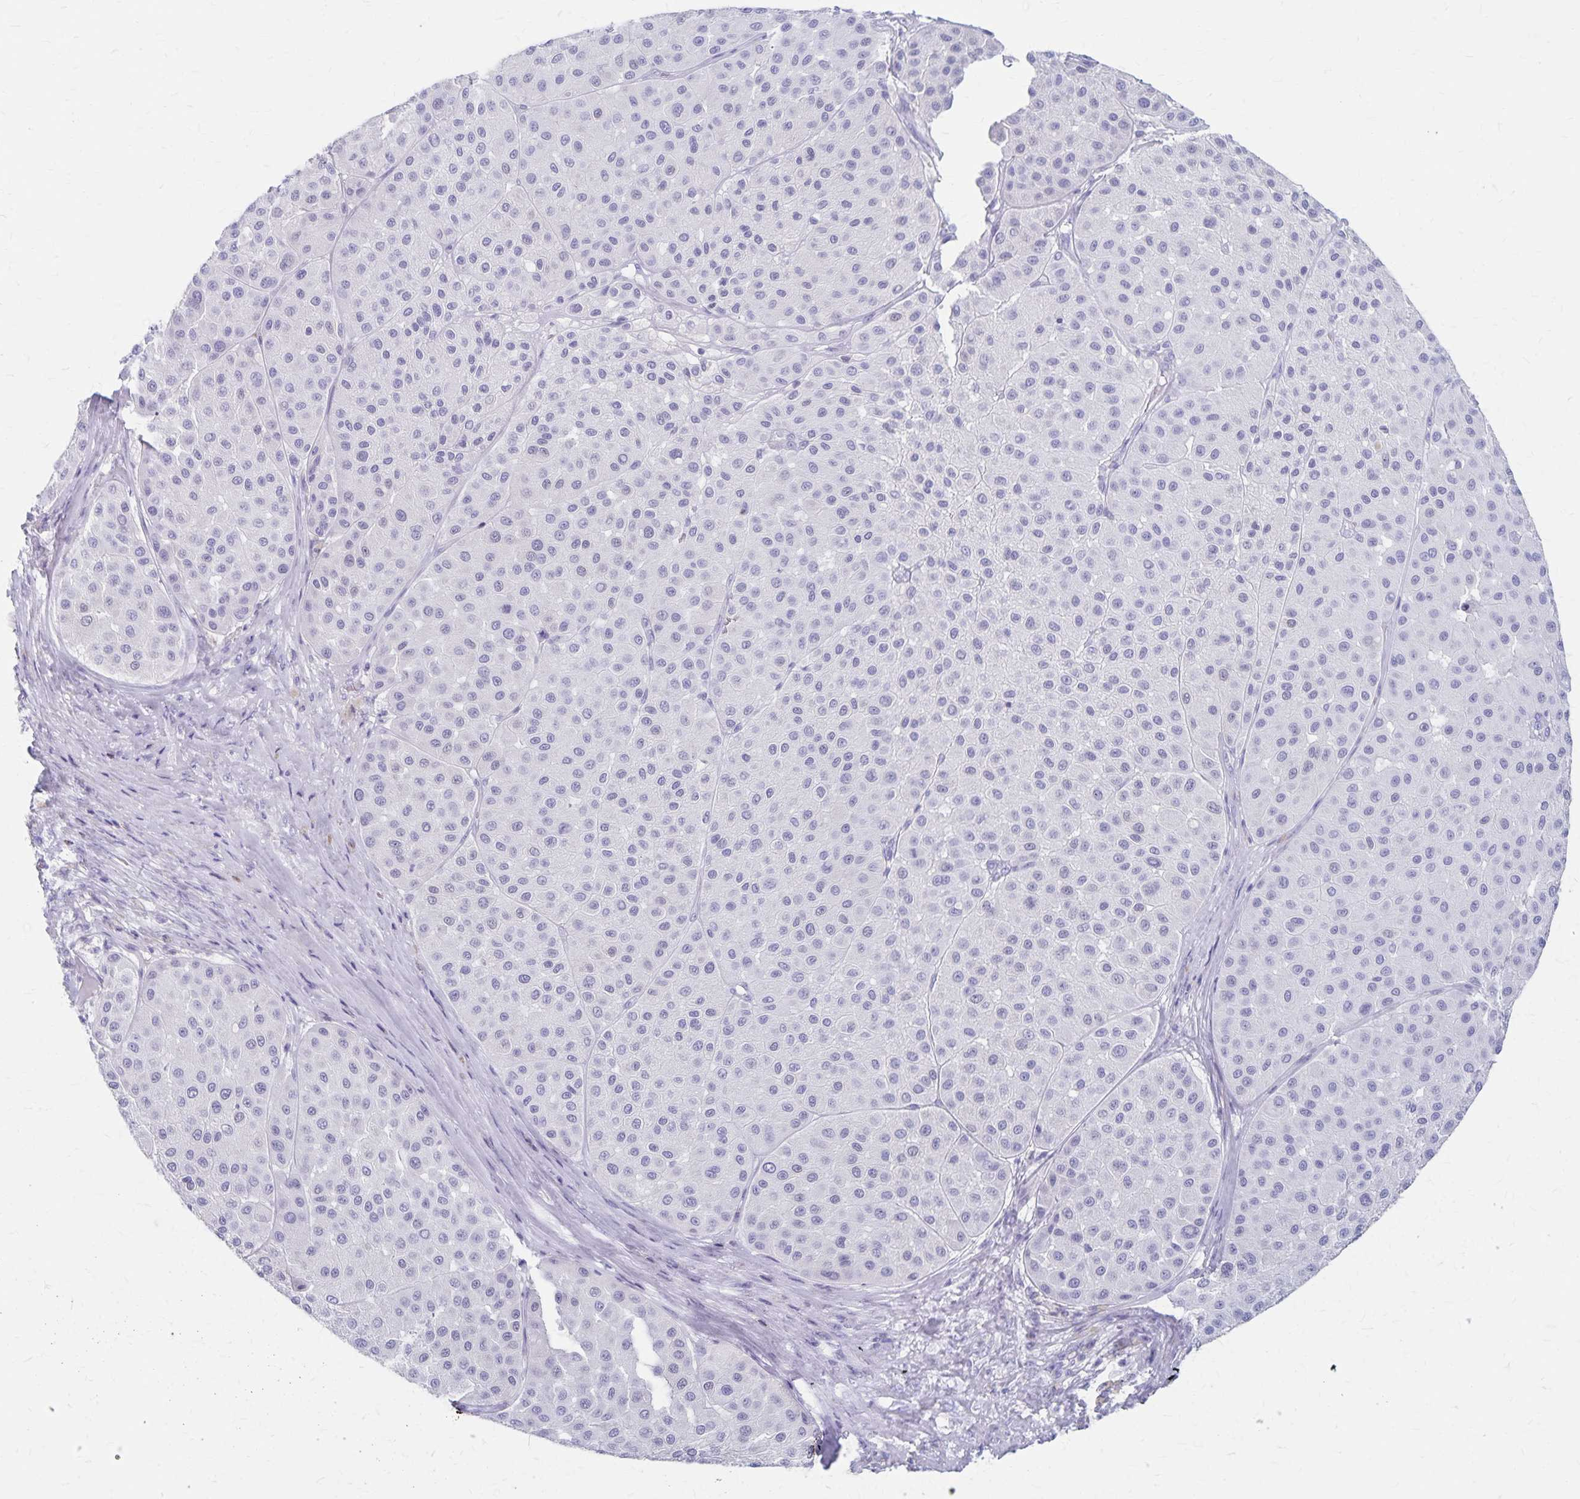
{"staining": {"intensity": "negative", "quantity": "none", "location": "none"}, "tissue": "melanoma", "cell_type": "Tumor cells", "image_type": "cancer", "snomed": [{"axis": "morphology", "description": "Malignant melanoma, Metastatic site"}, {"axis": "topography", "description": "Smooth muscle"}], "caption": "DAB (3,3'-diaminobenzidine) immunohistochemical staining of human melanoma reveals no significant expression in tumor cells.", "gene": "GPBAR1", "patient": {"sex": "male", "age": 41}}